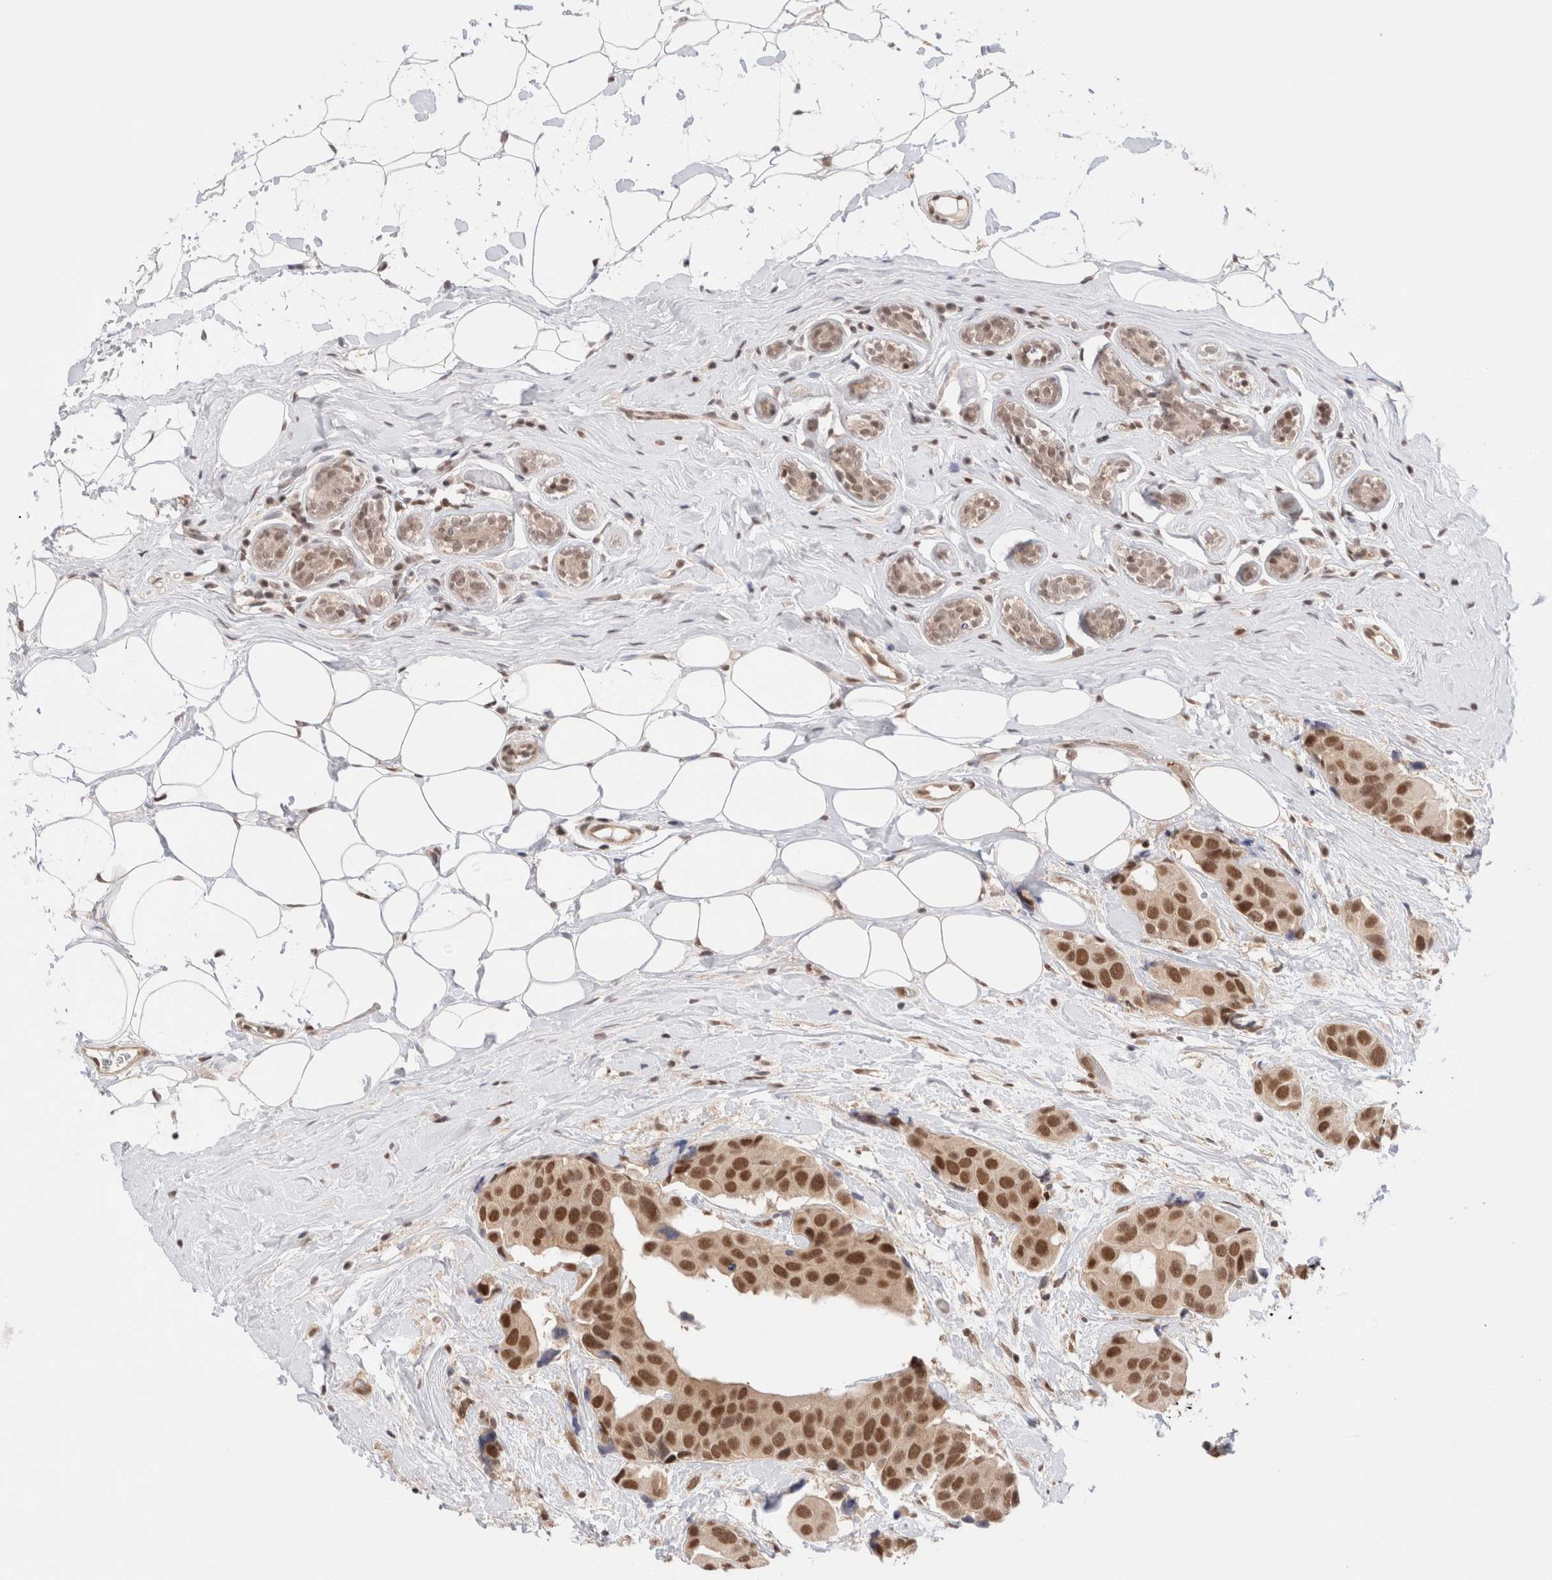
{"staining": {"intensity": "strong", "quantity": ">75%", "location": "nuclear"}, "tissue": "breast cancer", "cell_type": "Tumor cells", "image_type": "cancer", "snomed": [{"axis": "morphology", "description": "Normal tissue, NOS"}, {"axis": "morphology", "description": "Duct carcinoma"}, {"axis": "topography", "description": "Breast"}], "caption": "Invasive ductal carcinoma (breast) stained with DAB immunohistochemistry (IHC) reveals high levels of strong nuclear staining in about >75% of tumor cells. Immunohistochemistry (ihc) stains the protein of interest in brown and the nuclei are stained blue.", "gene": "GATAD2A", "patient": {"sex": "female", "age": 39}}